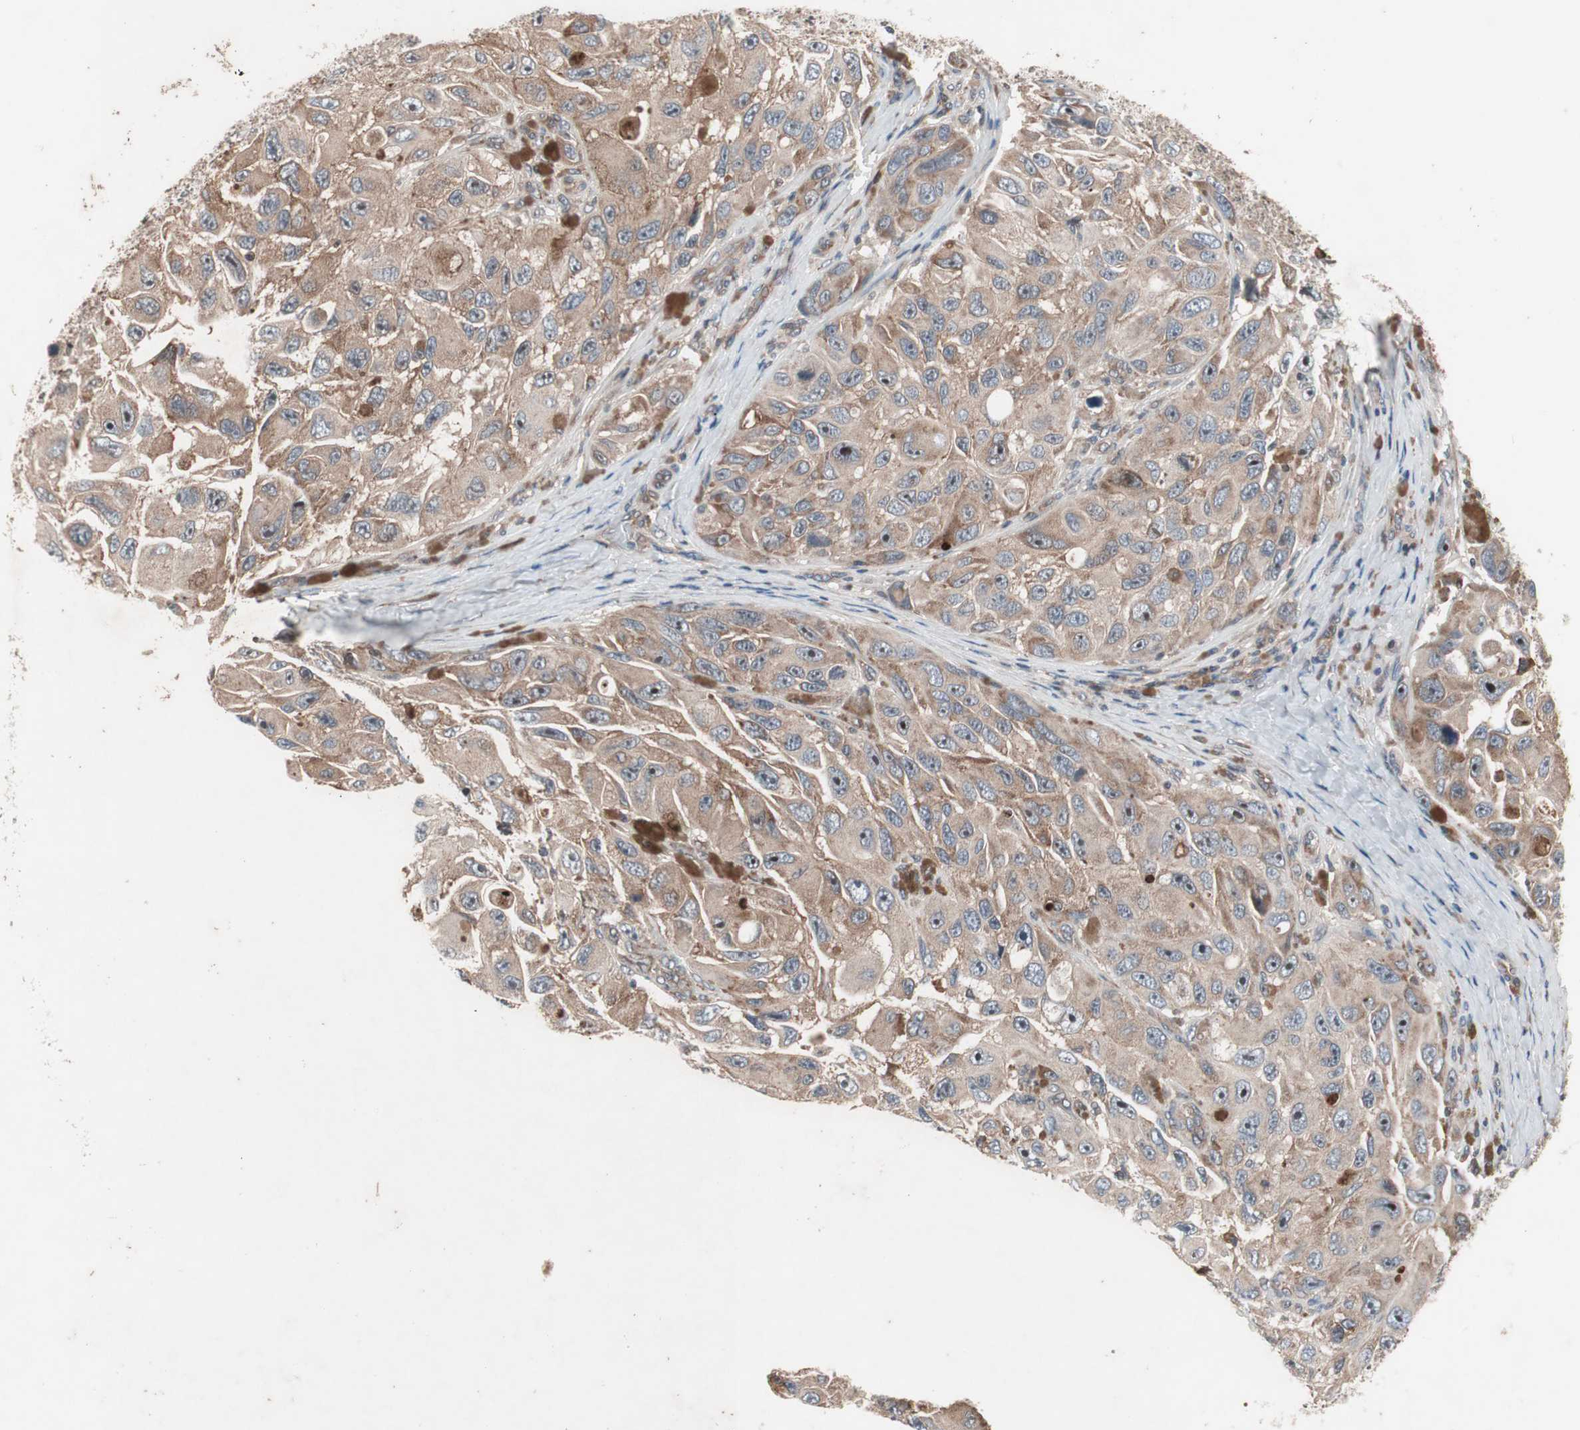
{"staining": {"intensity": "weak", "quantity": "25%-75%", "location": "cytoplasmic/membranous,nuclear"}, "tissue": "melanoma", "cell_type": "Tumor cells", "image_type": "cancer", "snomed": [{"axis": "morphology", "description": "Malignant melanoma, NOS"}, {"axis": "topography", "description": "Skin"}], "caption": "The image shows a brown stain indicating the presence of a protein in the cytoplasmic/membranous and nuclear of tumor cells in malignant melanoma.", "gene": "IRS1", "patient": {"sex": "female", "age": 73}}